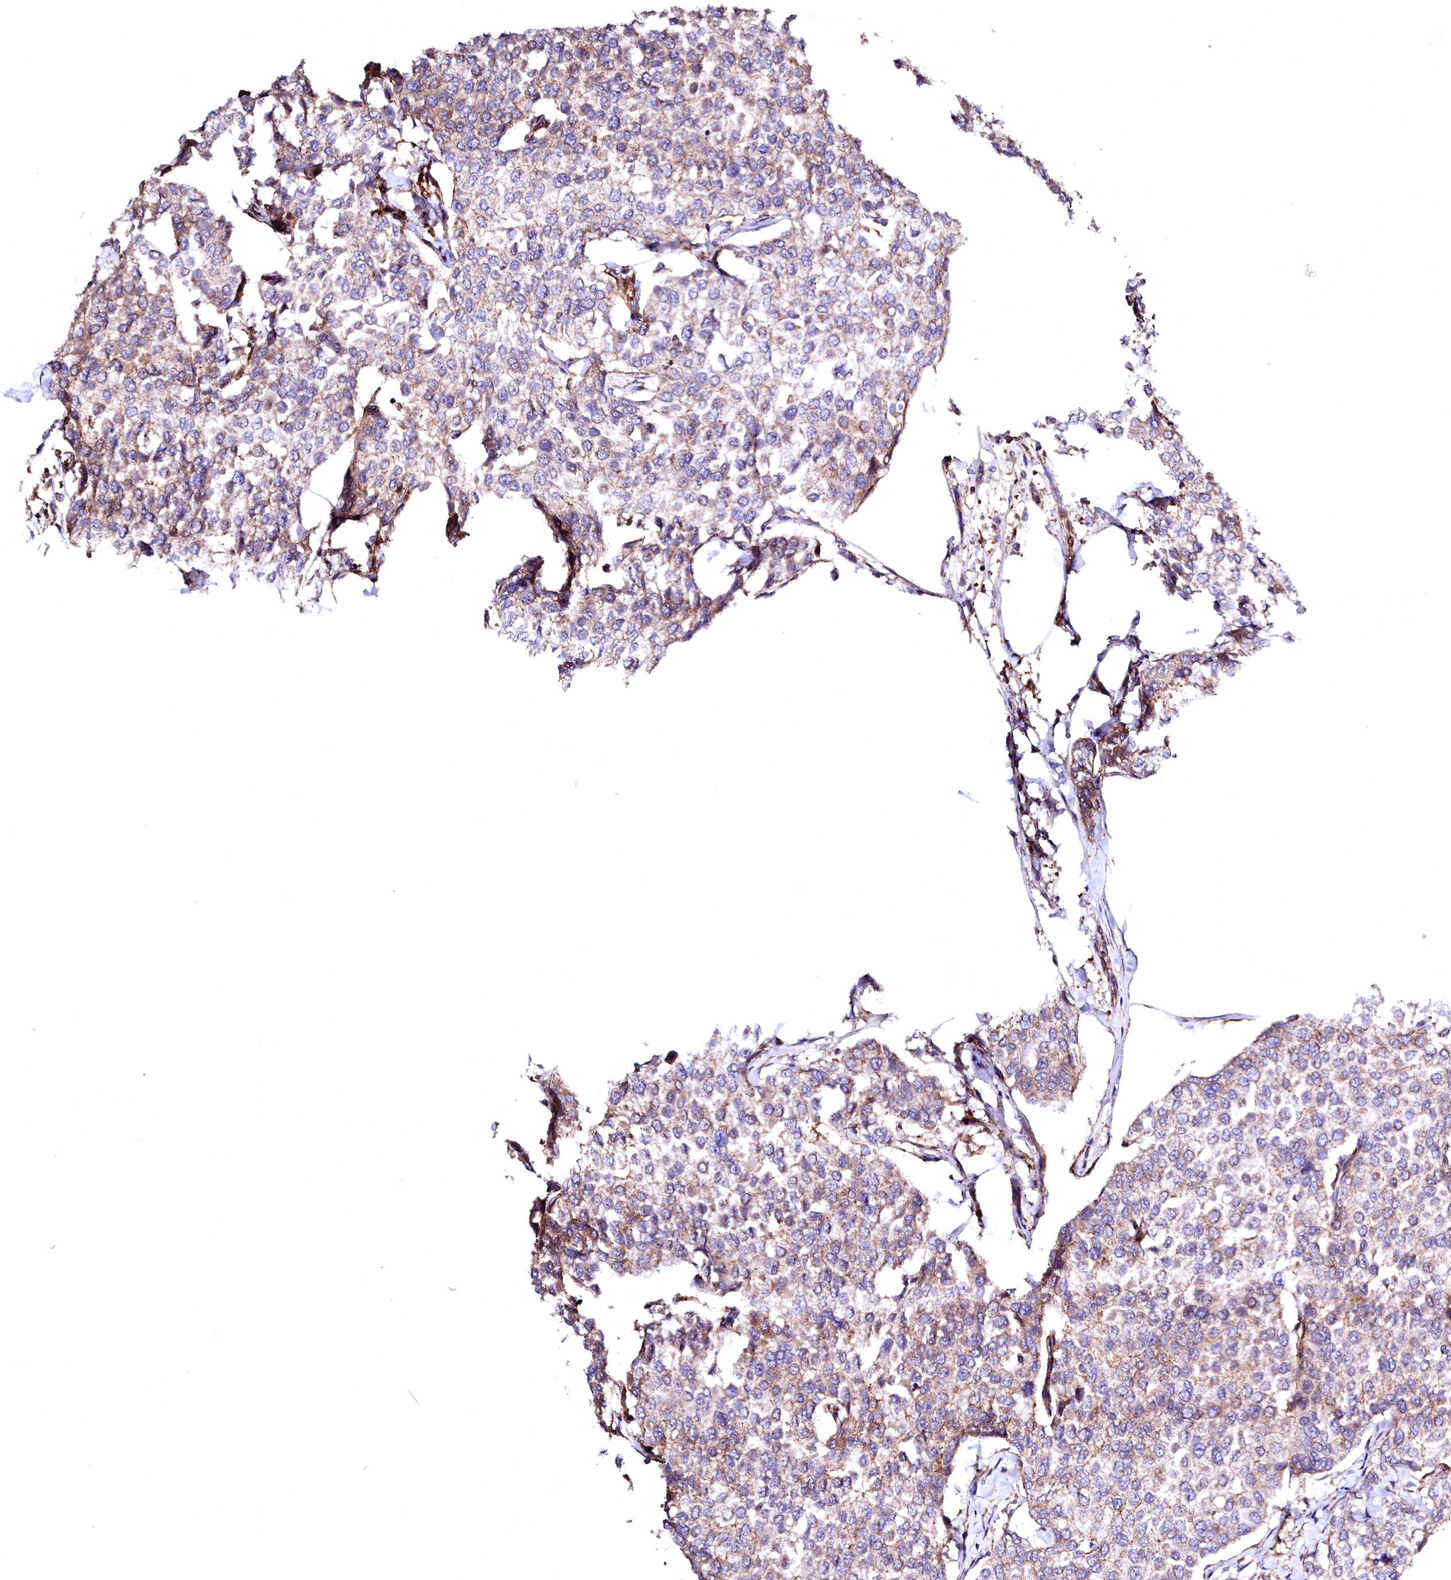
{"staining": {"intensity": "weak", "quantity": "25%-75%", "location": "cytoplasmic/membranous"}, "tissue": "breast cancer", "cell_type": "Tumor cells", "image_type": "cancer", "snomed": [{"axis": "morphology", "description": "Duct carcinoma"}, {"axis": "topography", "description": "Breast"}], "caption": "DAB (3,3'-diaminobenzidine) immunohistochemical staining of human breast invasive ductal carcinoma shows weak cytoplasmic/membranous protein expression in about 25%-75% of tumor cells.", "gene": "GPR176", "patient": {"sex": "female", "age": 55}}